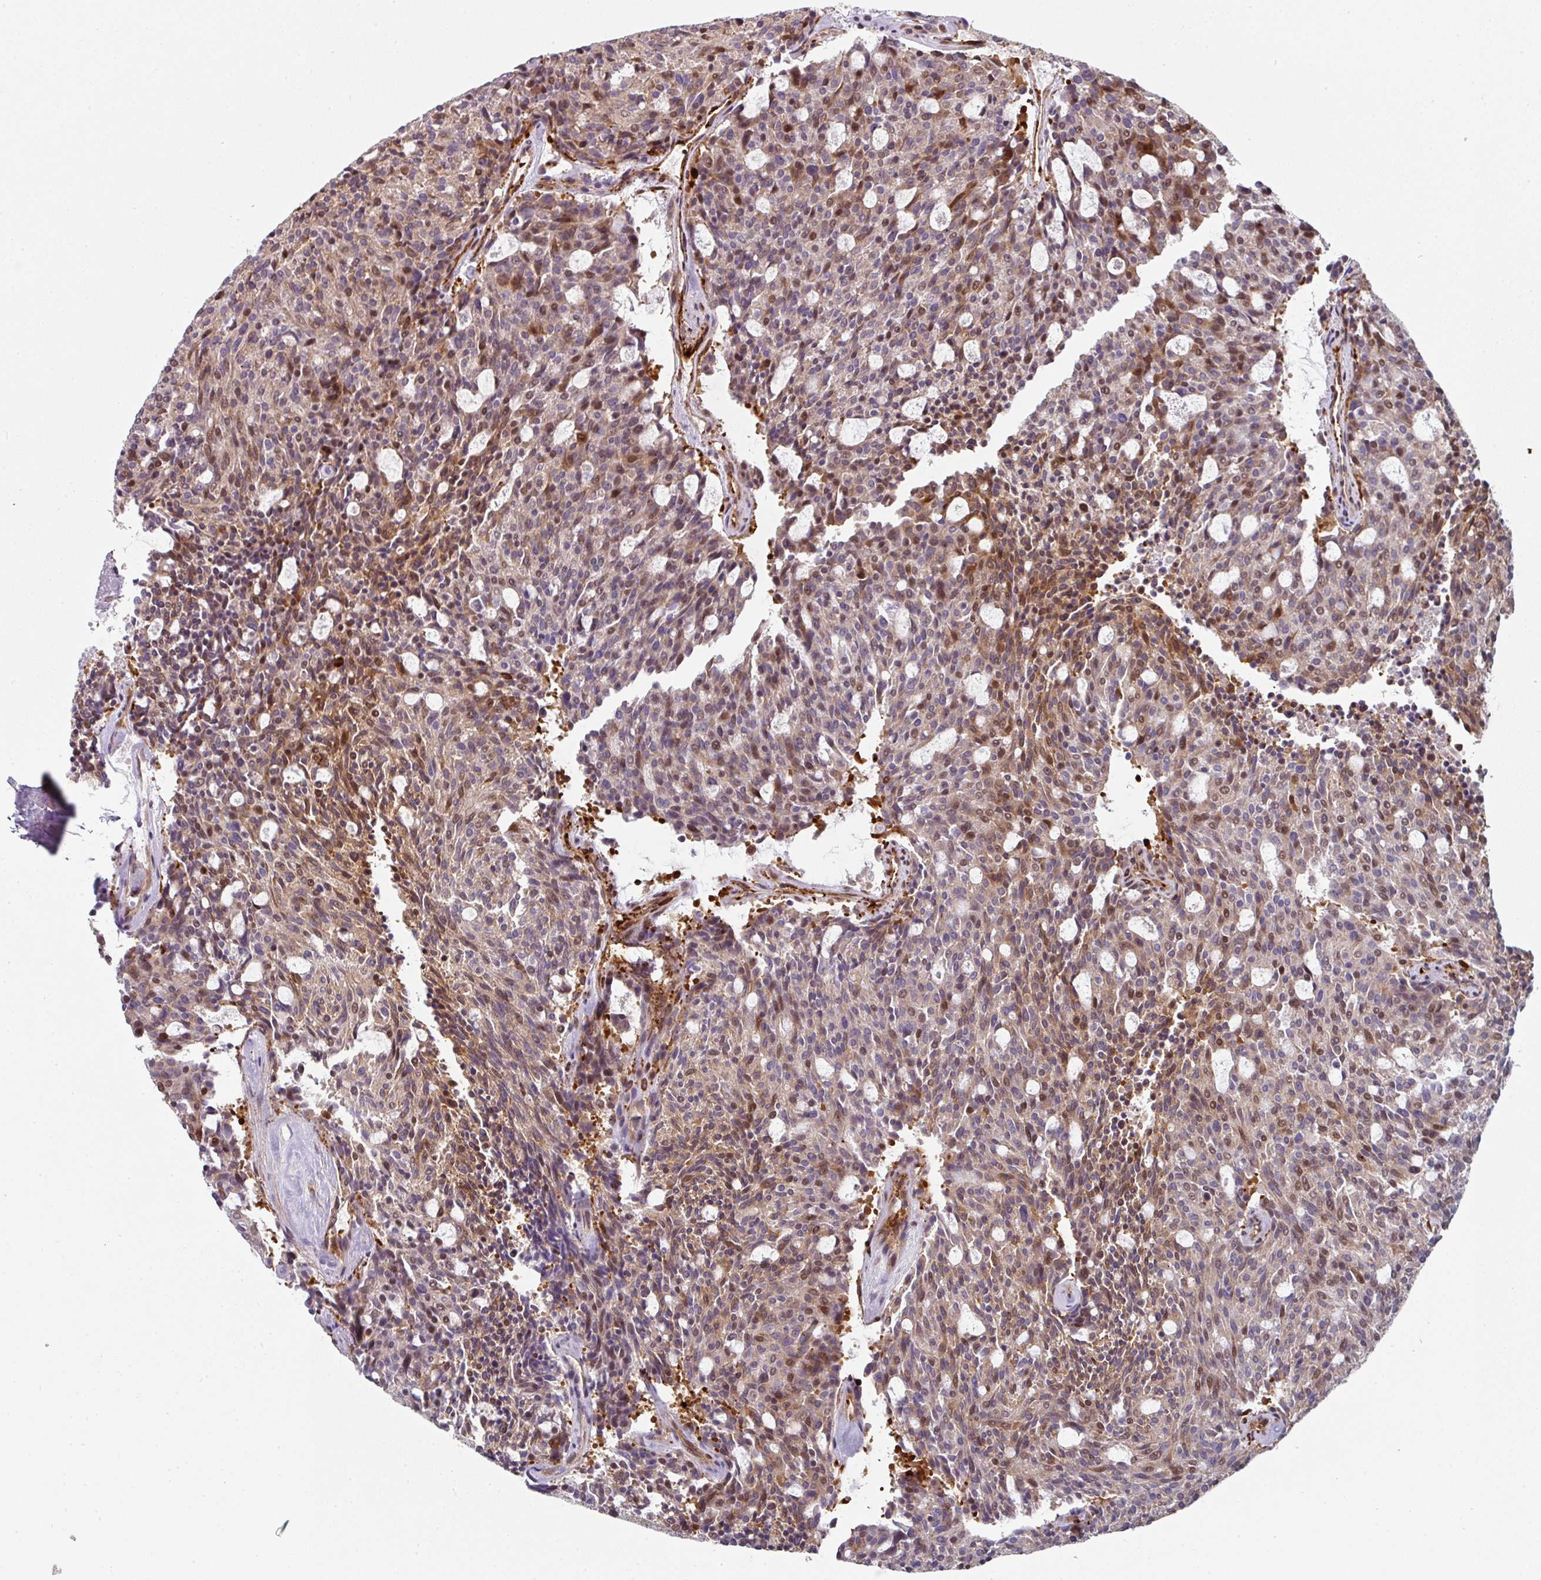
{"staining": {"intensity": "moderate", "quantity": "25%-75%", "location": "cytoplasmic/membranous,nuclear"}, "tissue": "carcinoid", "cell_type": "Tumor cells", "image_type": "cancer", "snomed": [{"axis": "morphology", "description": "Carcinoid, malignant, NOS"}, {"axis": "topography", "description": "Pancreas"}], "caption": "High-power microscopy captured an IHC histopathology image of malignant carcinoid, revealing moderate cytoplasmic/membranous and nuclear positivity in about 25%-75% of tumor cells.", "gene": "BEND5", "patient": {"sex": "female", "age": 54}}